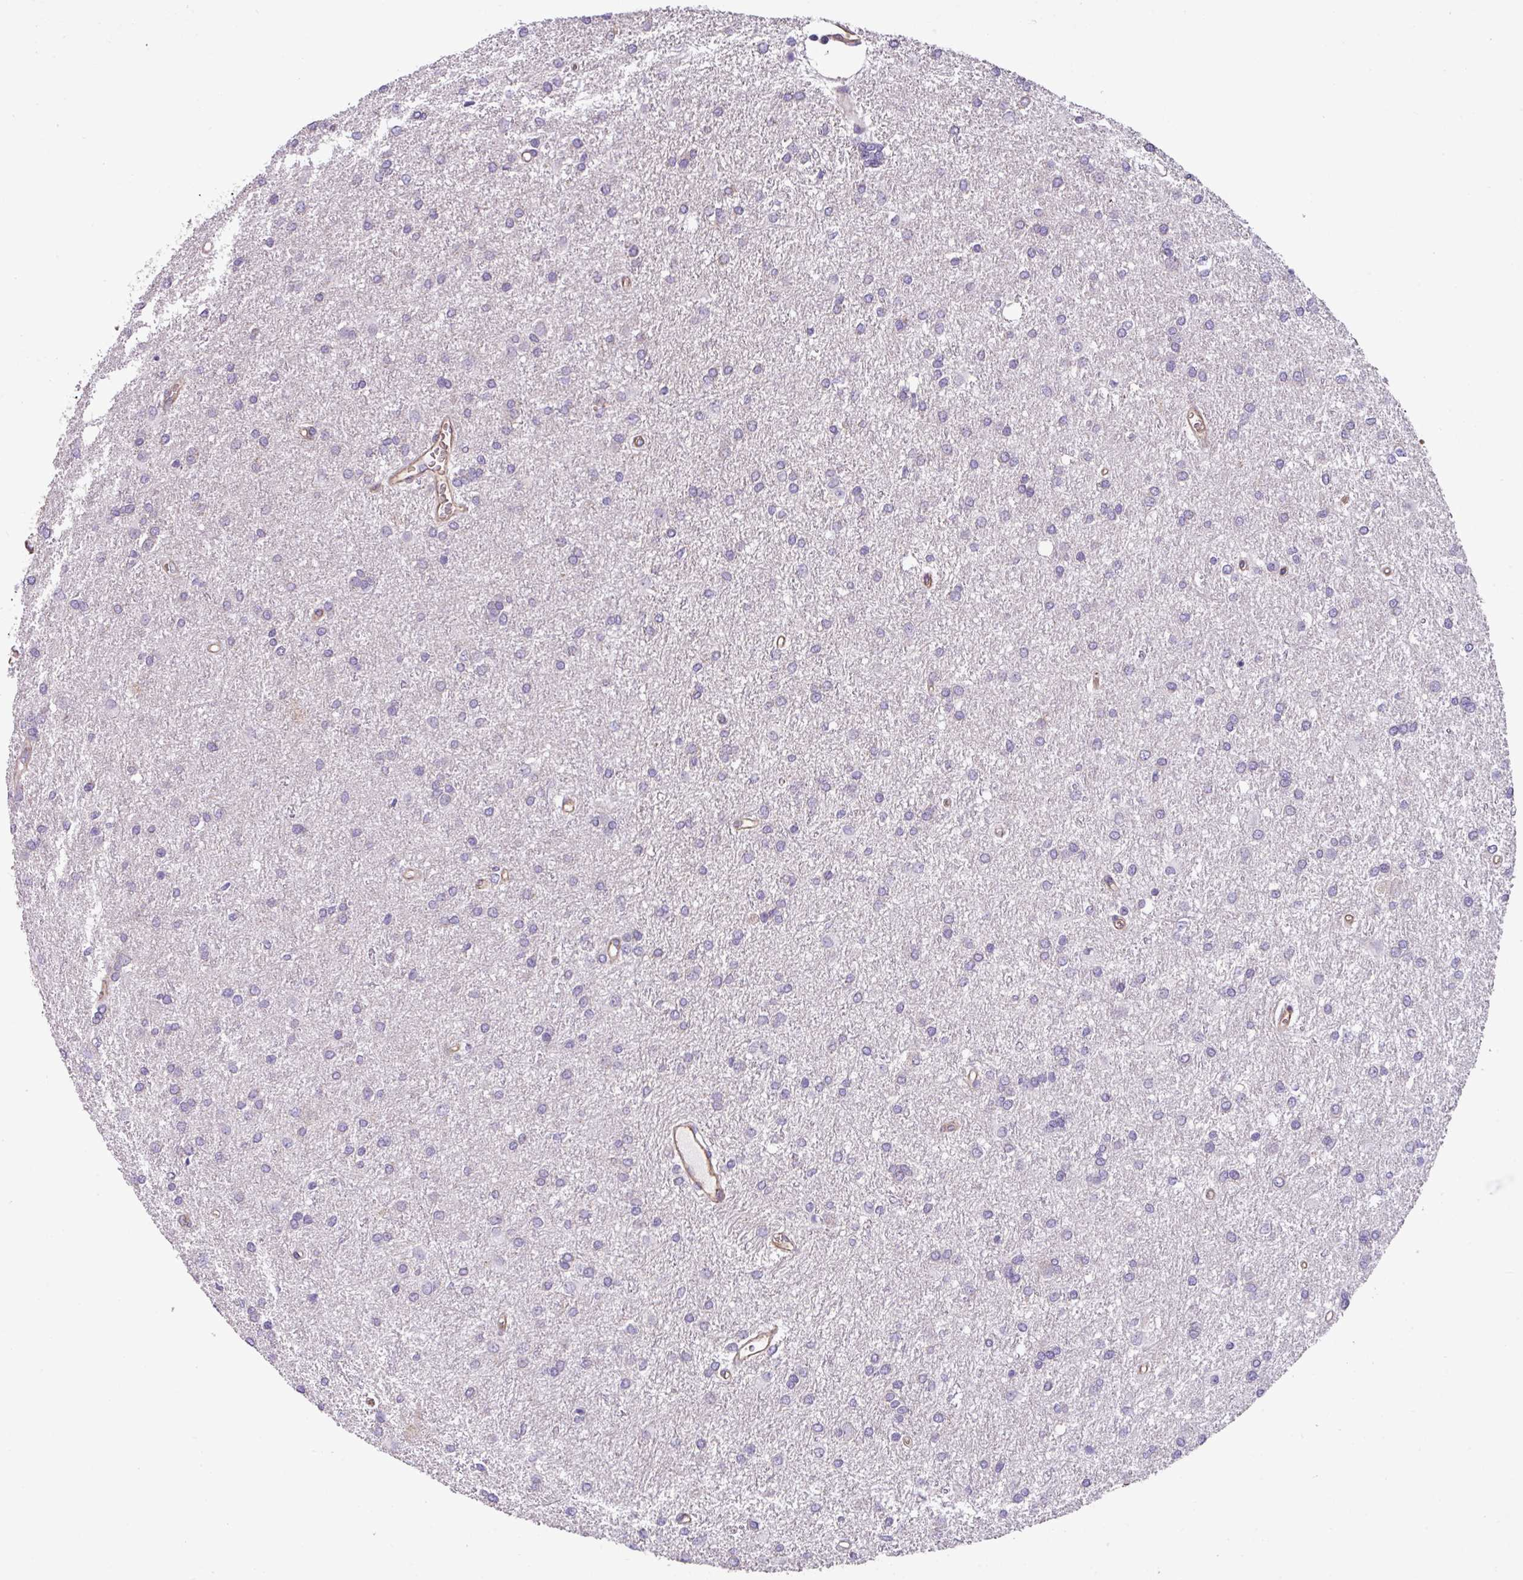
{"staining": {"intensity": "negative", "quantity": "none", "location": "none"}, "tissue": "glioma", "cell_type": "Tumor cells", "image_type": "cancer", "snomed": [{"axis": "morphology", "description": "Glioma, malignant, High grade"}, {"axis": "topography", "description": "Brain"}], "caption": "IHC photomicrograph of neoplastic tissue: human glioma stained with DAB (3,3'-diaminobenzidine) displays no significant protein staining in tumor cells.", "gene": "SLC23A2", "patient": {"sex": "female", "age": 50}}